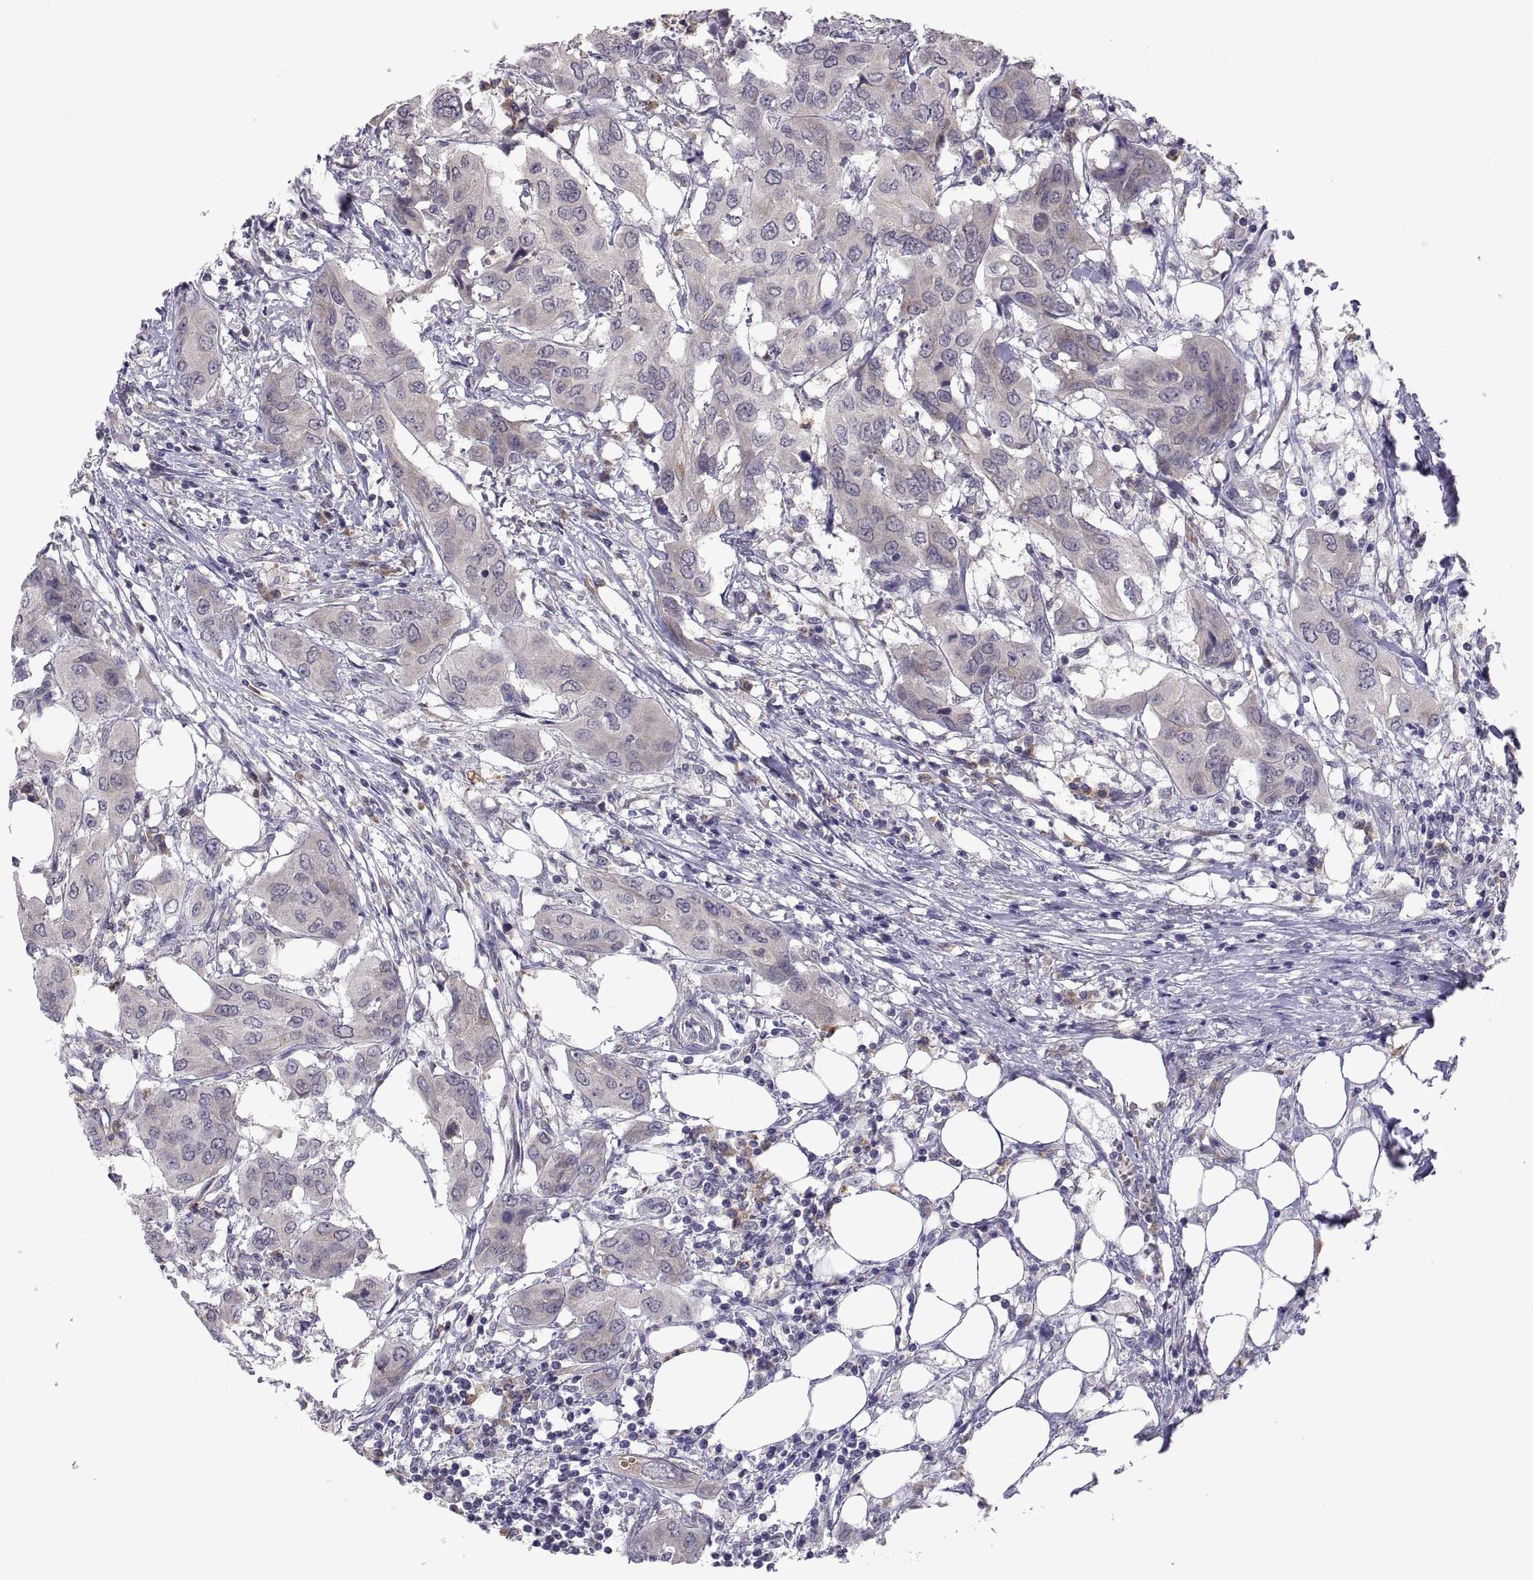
{"staining": {"intensity": "weak", "quantity": "<25%", "location": "cytoplasmic/membranous"}, "tissue": "urothelial cancer", "cell_type": "Tumor cells", "image_type": "cancer", "snomed": [{"axis": "morphology", "description": "Urothelial carcinoma, NOS"}, {"axis": "morphology", "description": "Urothelial carcinoma, High grade"}, {"axis": "topography", "description": "Urinary bladder"}], "caption": "High power microscopy image of an immunohistochemistry photomicrograph of urothelial cancer, revealing no significant positivity in tumor cells. (DAB (3,3'-diaminobenzidine) immunohistochemistry (IHC) visualized using brightfield microscopy, high magnification).", "gene": "PKP1", "patient": {"sex": "male", "age": 63}}